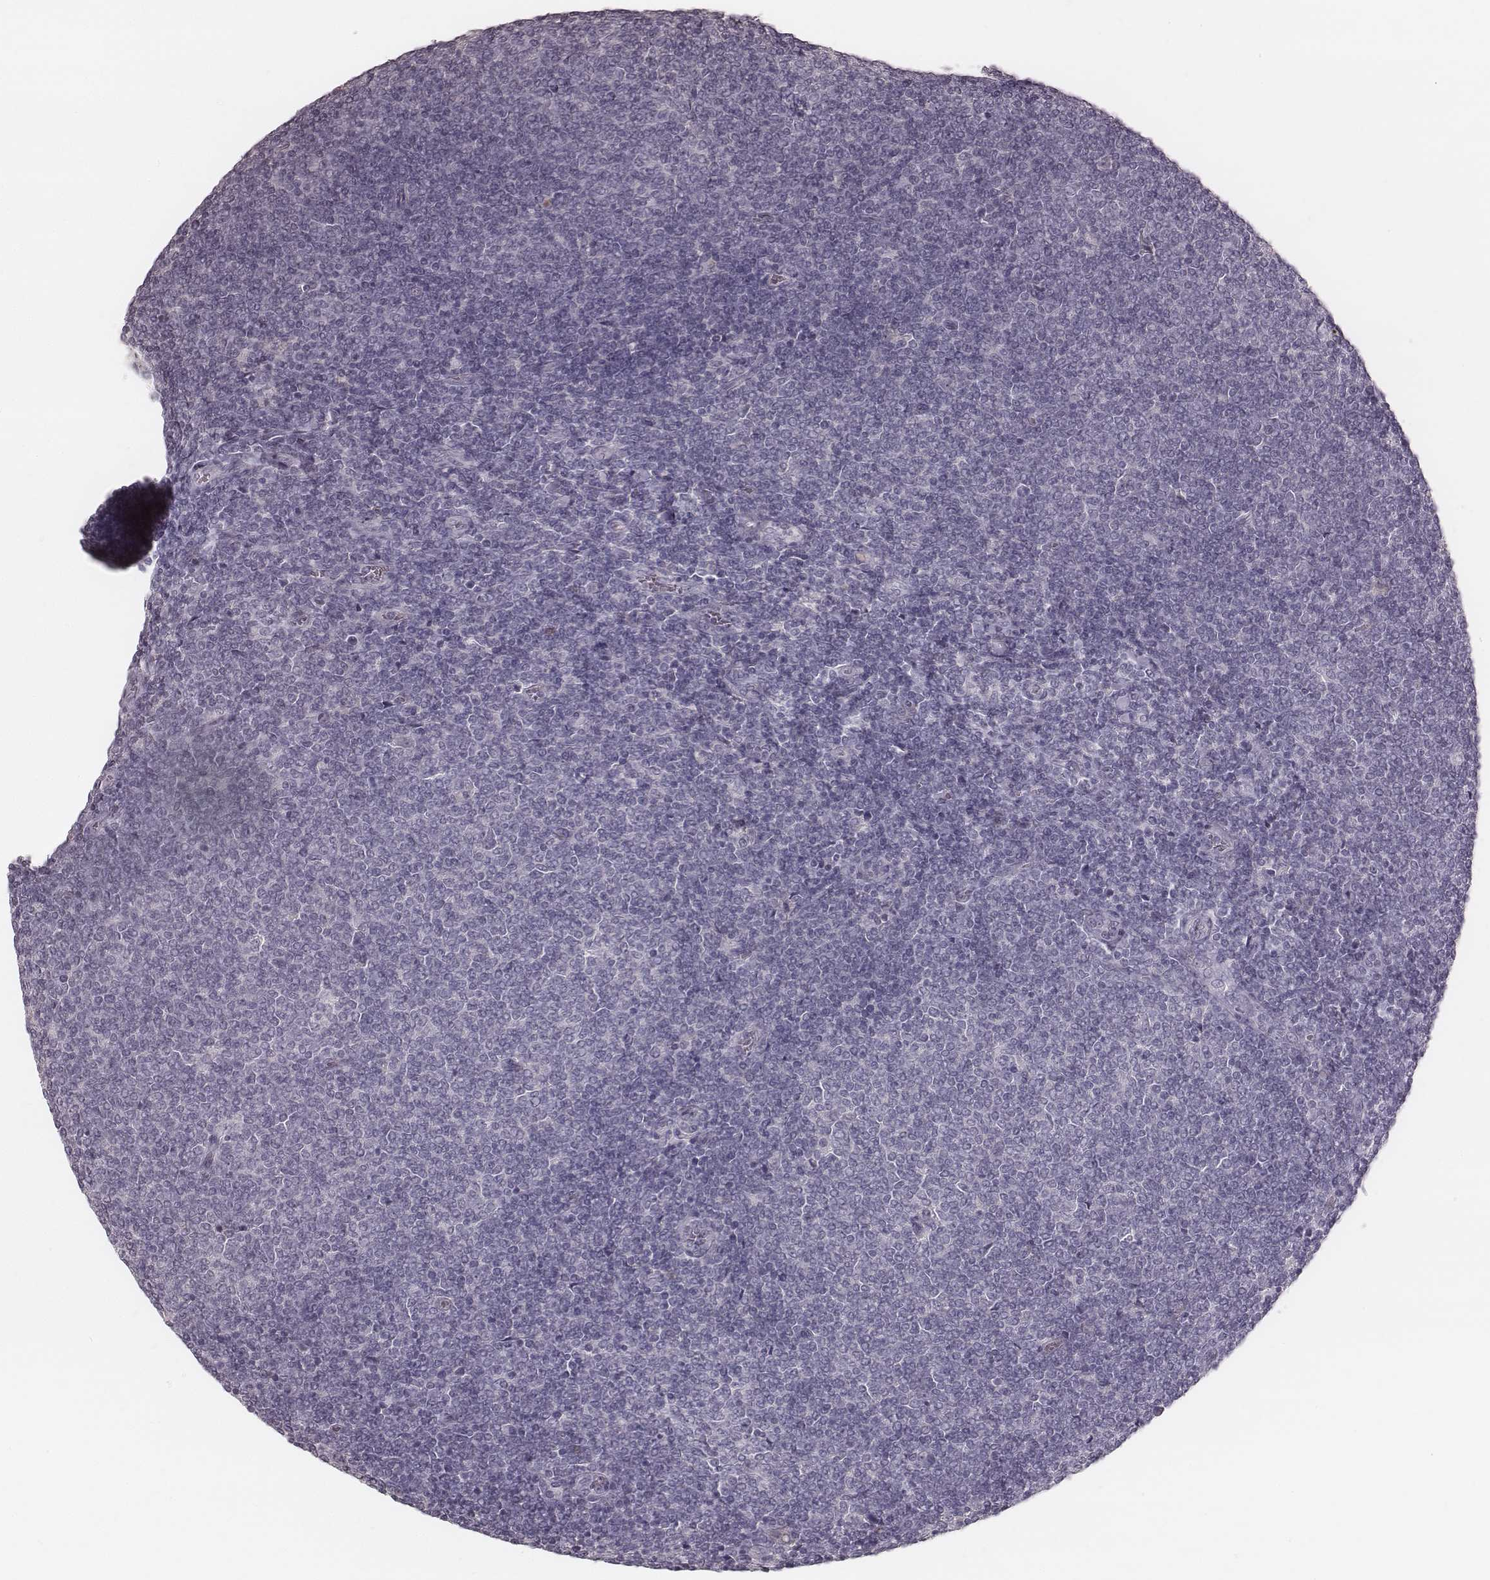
{"staining": {"intensity": "negative", "quantity": "none", "location": "none"}, "tissue": "lymphoma", "cell_type": "Tumor cells", "image_type": "cancer", "snomed": [{"axis": "morphology", "description": "Malignant lymphoma, non-Hodgkin's type, Low grade"}, {"axis": "topography", "description": "Lymph node"}], "caption": "Malignant lymphoma, non-Hodgkin's type (low-grade) stained for a protein using IHC exhibits no expression tumor cells.", "gene": "SMIM24", "patient": {"sex": "male", "age": 52}}